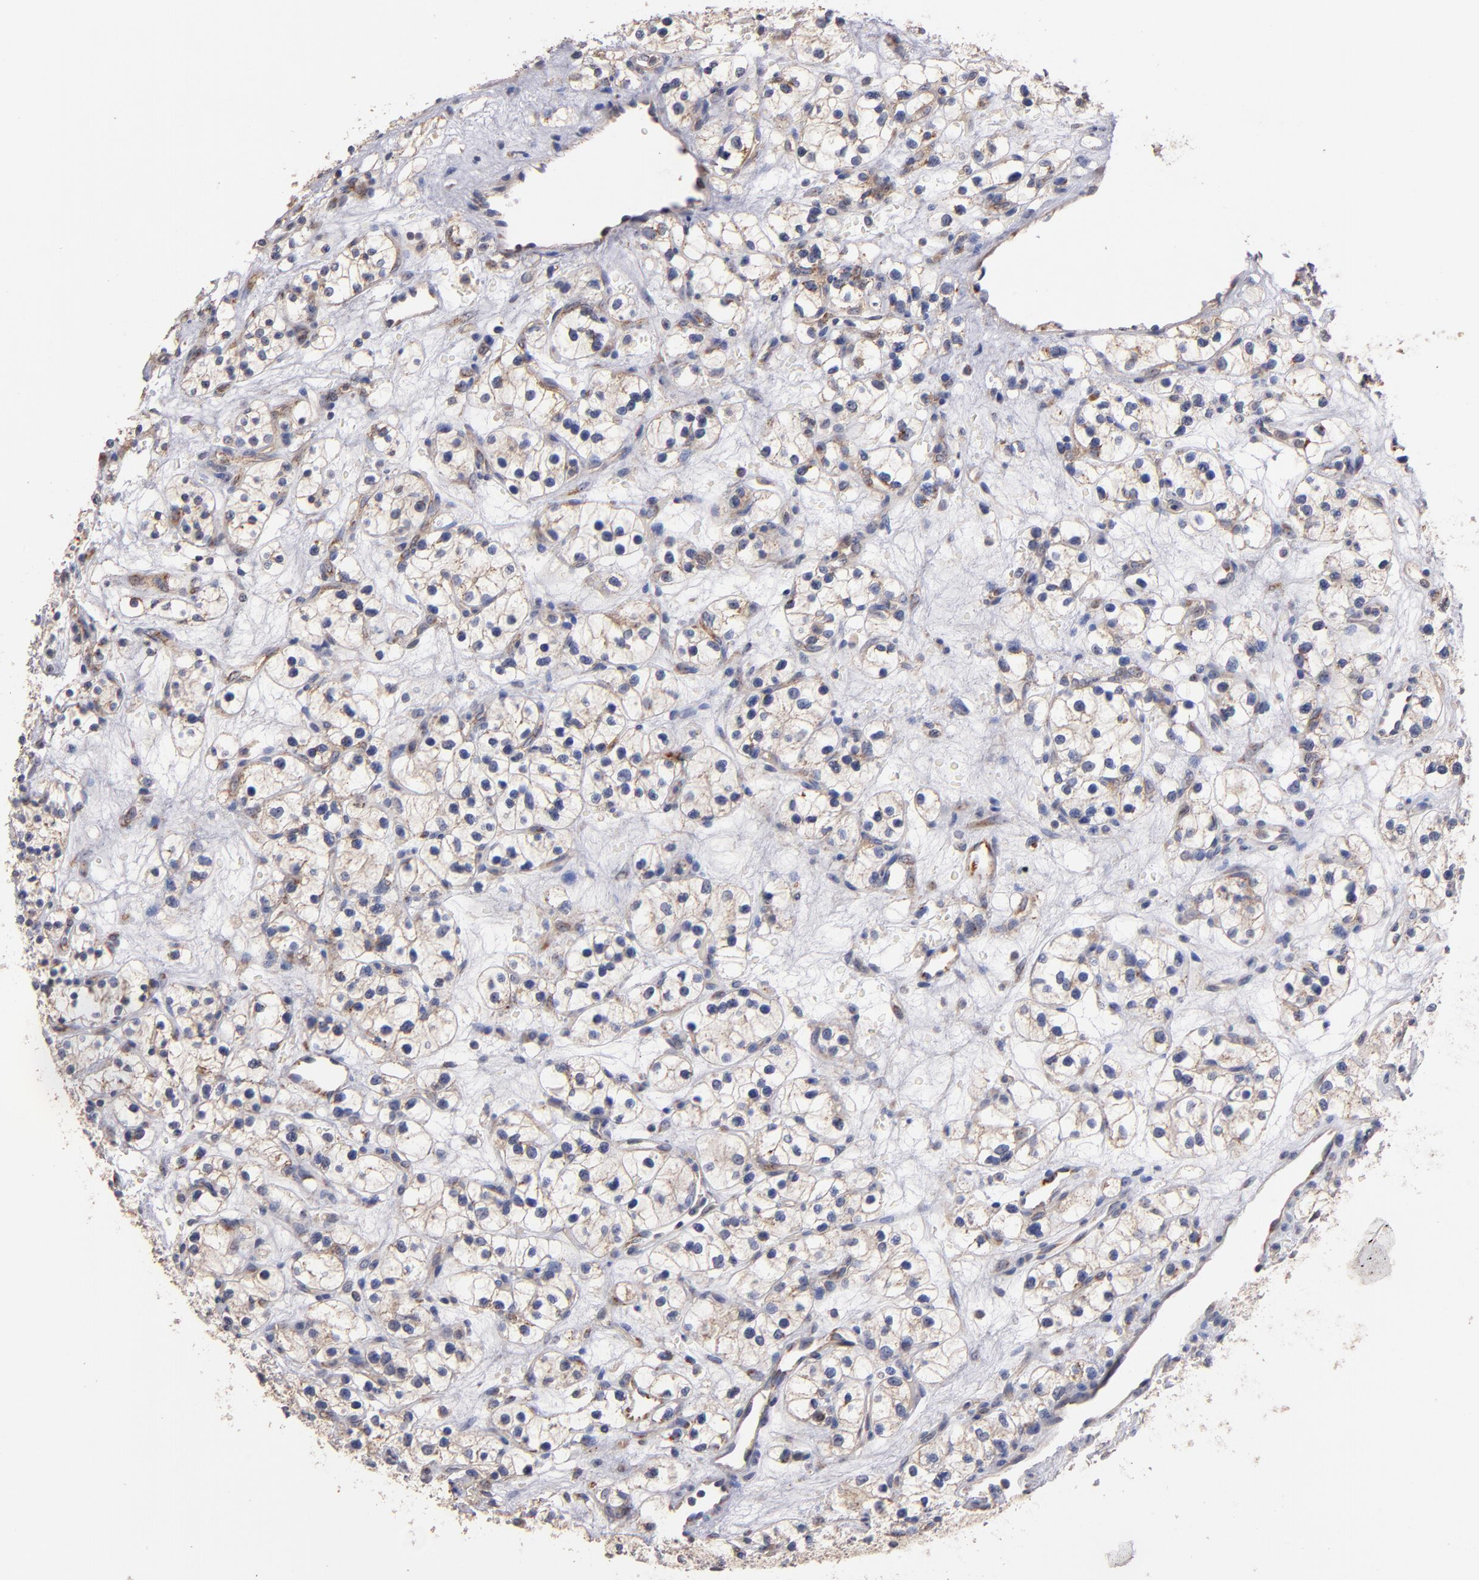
{"staining": {"intensity": "weak", "quantity": "25%-75%", "location": "cytoplasmic/membranous"}, "tissue": "renal cancer", "cell_type": "Tumor cells", "image_type": "cancer", "snomed": [{"axis": "morphology", "description": "Adenocarcinoma, NOS"}, {"axis": "topography", "description": "Kidney"}], "caption": "Adenocarcinoma (renal) stained with a protein marker exhibits weak staining in tumor cells.", "gene": "DIABLO", "patient": {"sex": "female", "age": 60}}